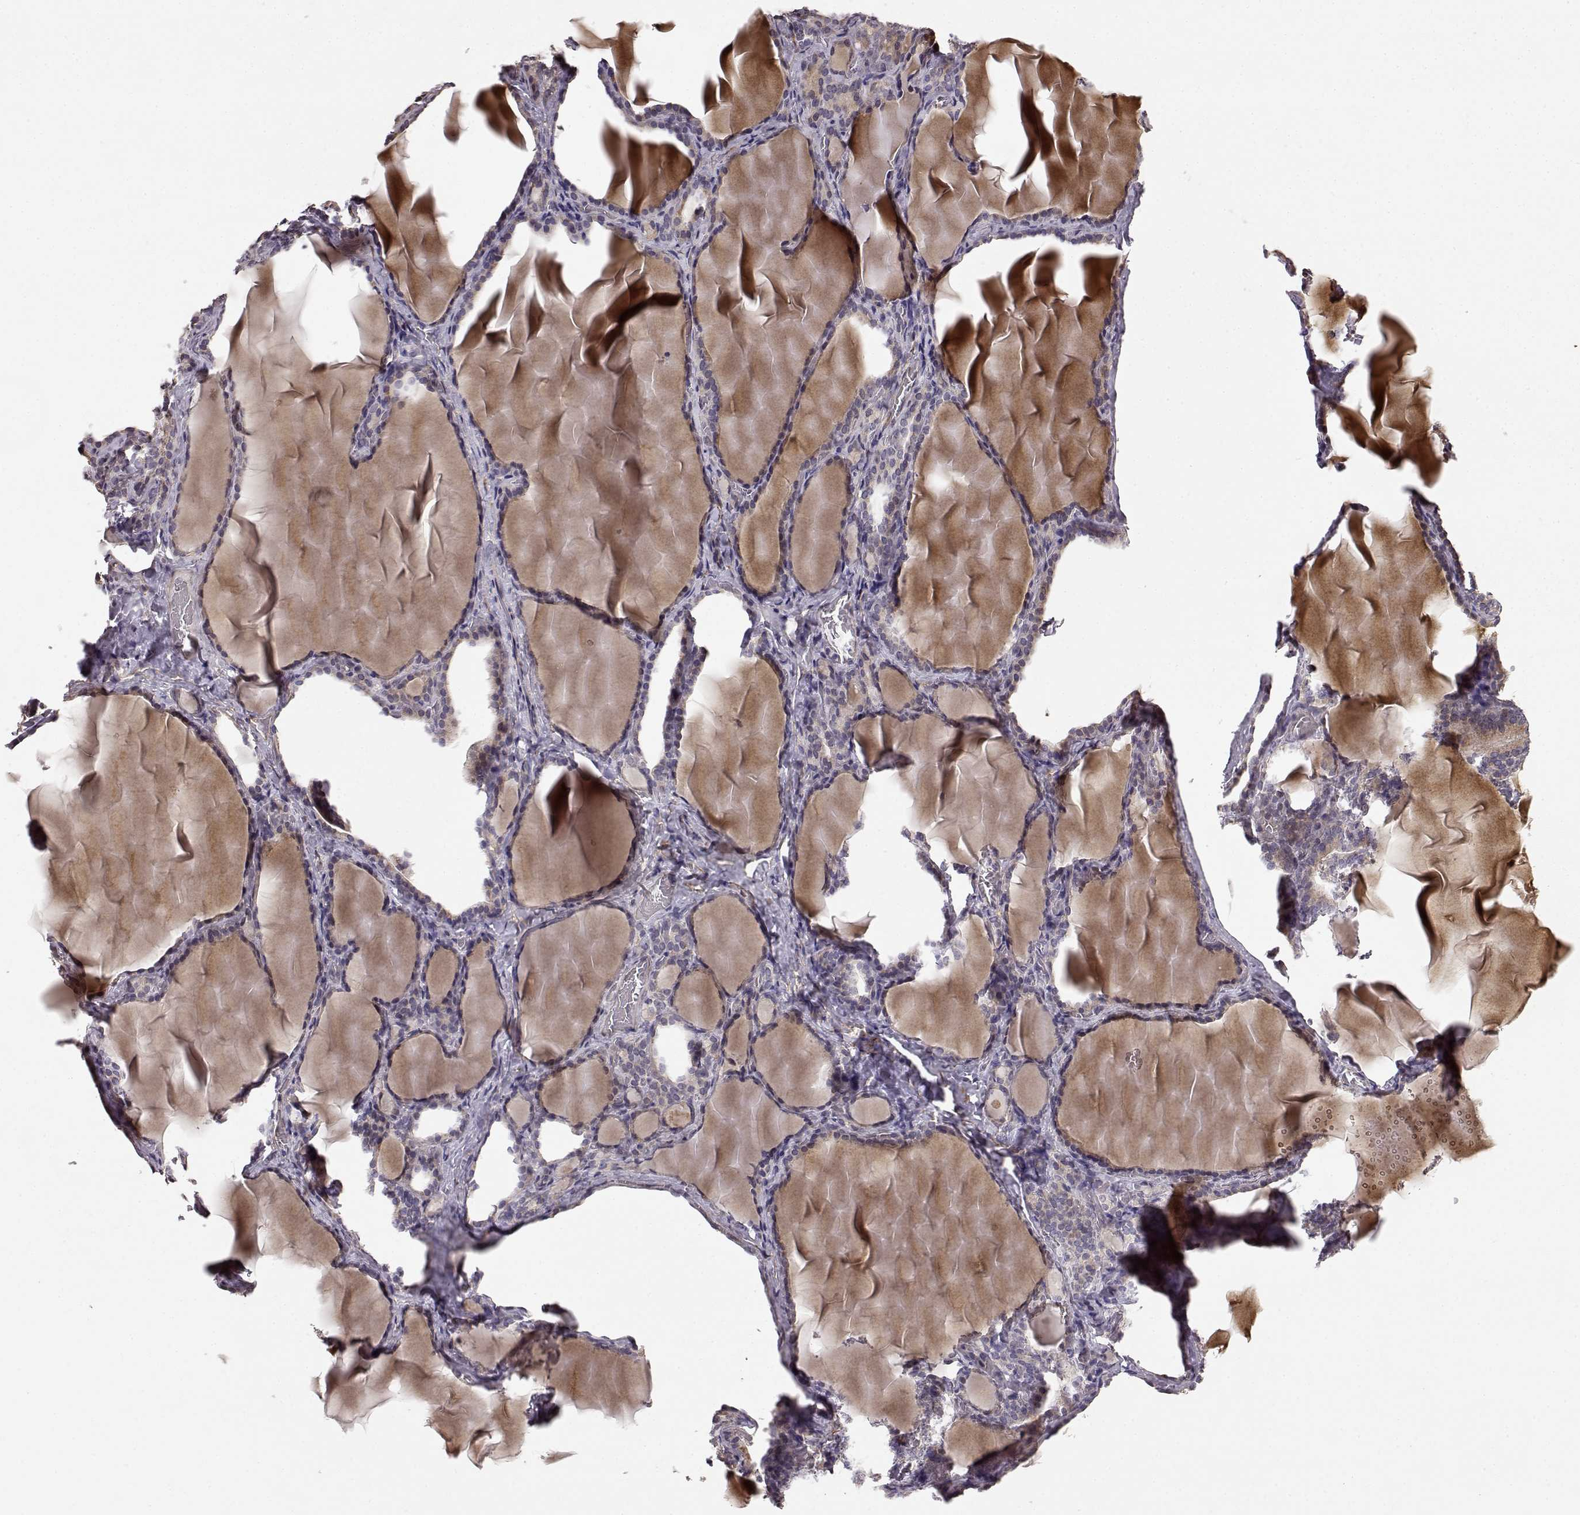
{"staining": {"intensity": "weak", "quantity": "25%-75%", "location": "cytoplasmic/membranous"}, "tissue": "thyroid gland", "cell_type": "Glandular cells", "image_type": "normal", "snomed": [{"axis": "morphology", "description": "Normal tissue, NOS"}, {"axis": "morphology", "description": "Hyperplasia, NOS"}, {"axis": "topography", "description": "Thyroid gland"}], "caption": "Immunohistochemistry (DAB) staining of normal human thyroid gland displays weak cytoplasmic/membranous protein staining in about 25%-75% of glandular cells.", "gene": "BACH2", "patient": {"sex": "female", "age": 27}}